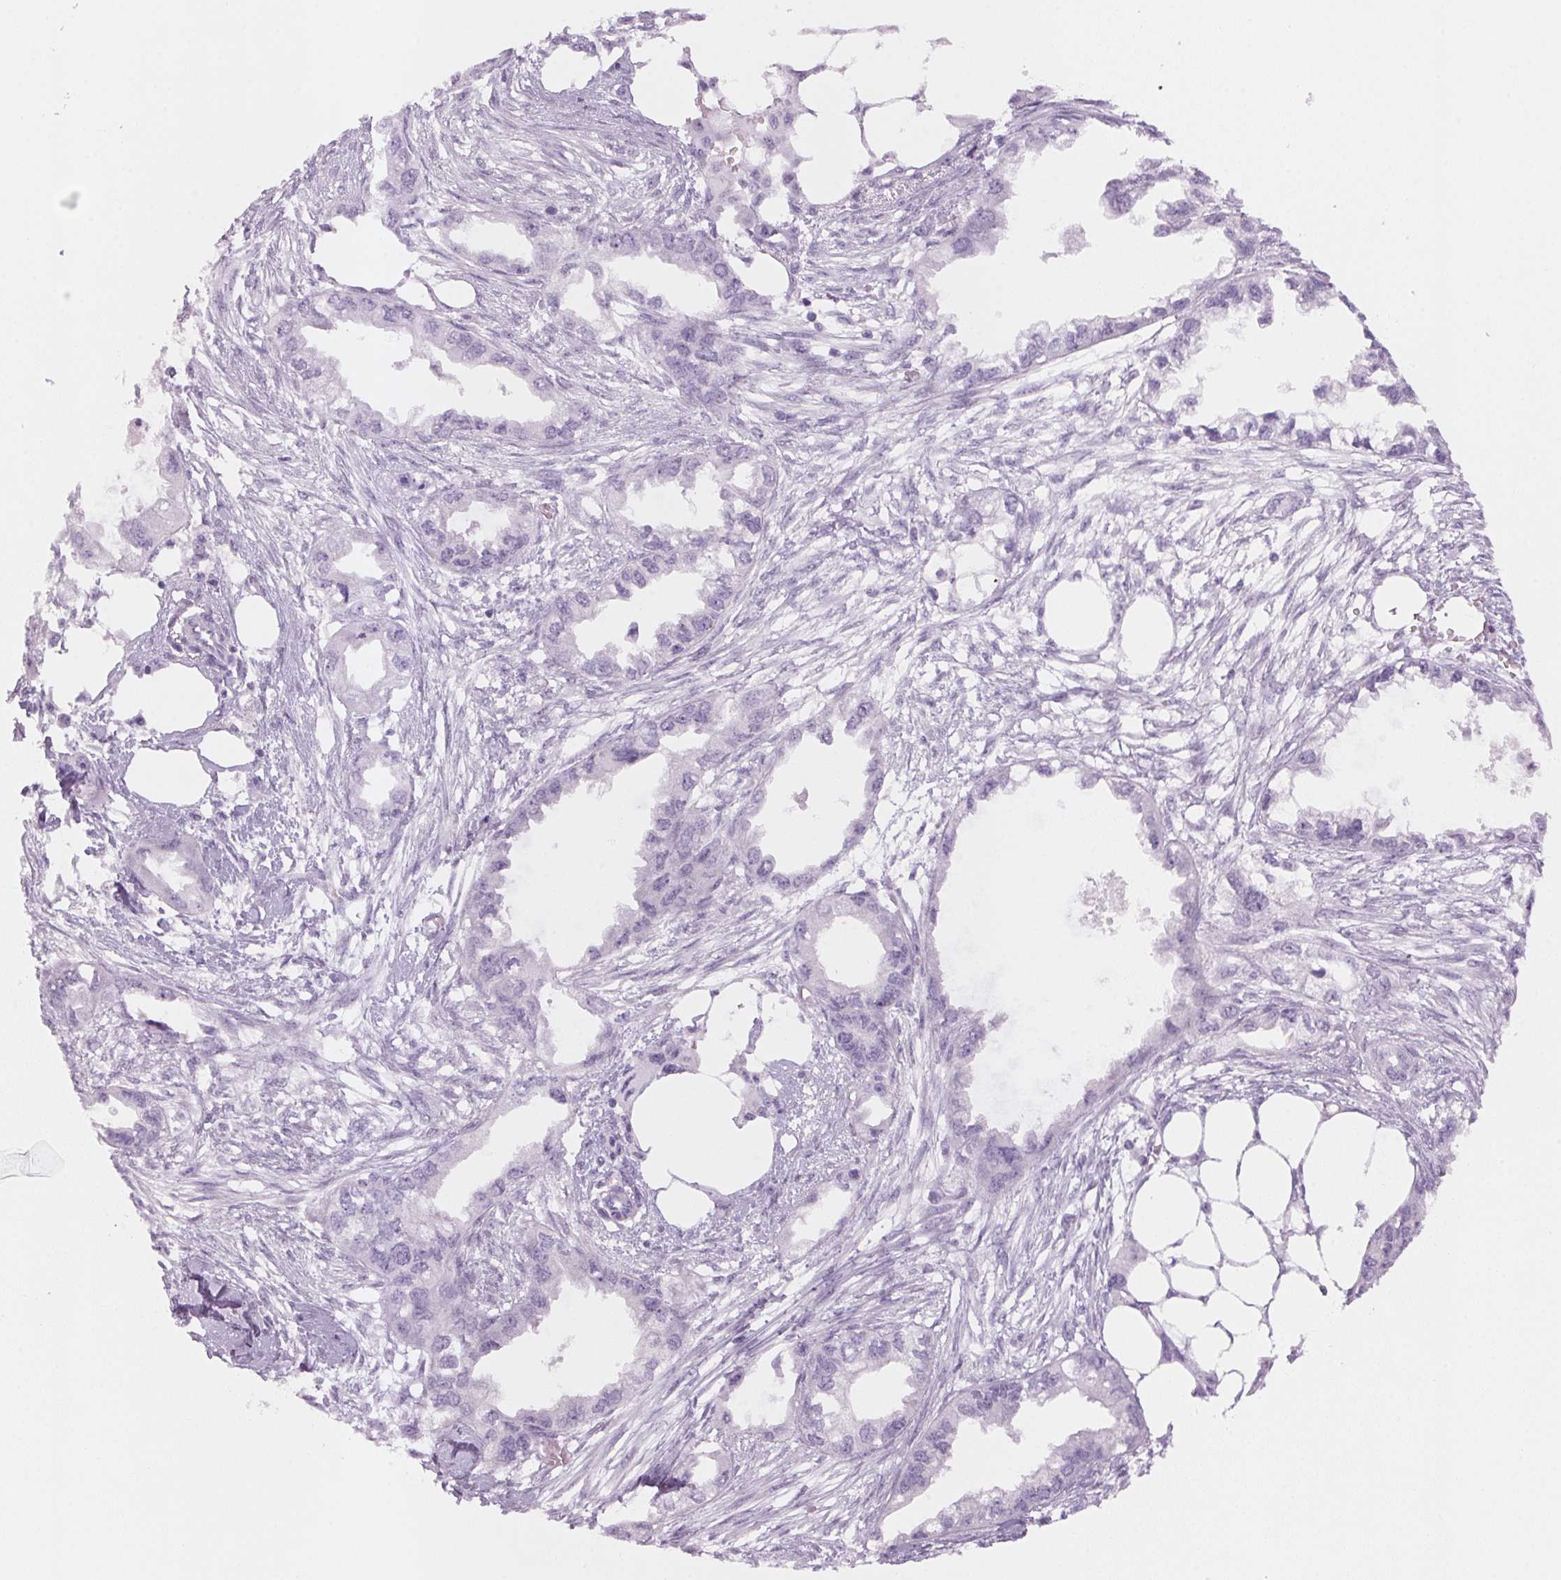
{"staining": {"intensity": "negative", "quantity": "none", "location": "none"}, "tissue": "endometrial cancer", "cell_type": "Tumor cells", "image_type": "cancer", "snomed": [{"axis": "morphology", "description": "Adenocarcinoma, NOS"}, {"axis": "morphology", "description": "Adenocarcinoma, metastatic, NOS"}, {"axis": "topography", "description": "Adipose tissue"}, {"axis": "topography", "description": "Endometrium"}], "caption": "Endometrial cancer (metastatic adenocarcinoma) was stained to show a protein in brown. There is no significant expression in tumor cells.", "gene": "ADAM20", "patient": {"sex": "female", "age": 67}}